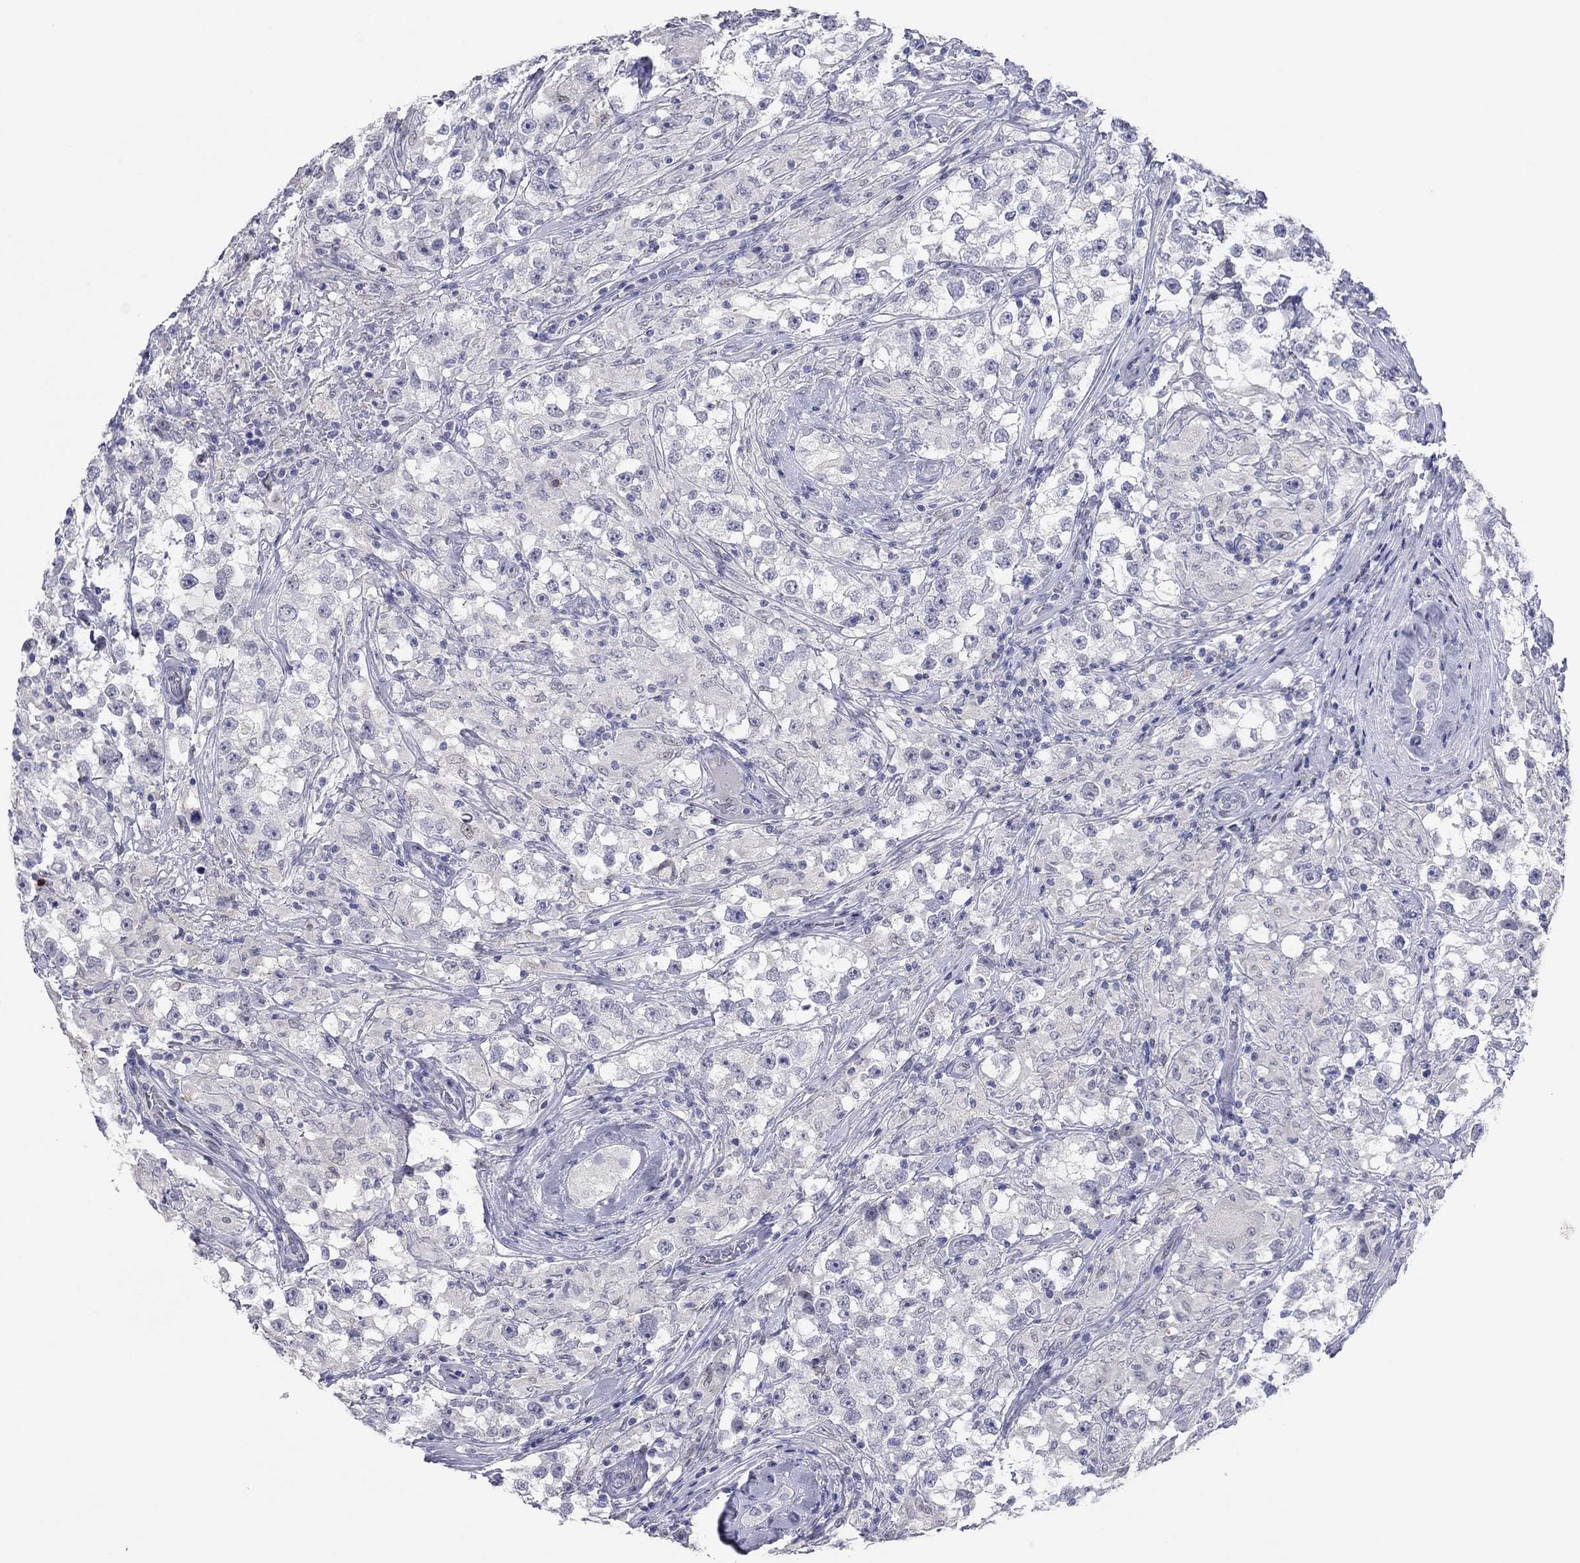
{"staining": {"intensity": "negative", "quantity": "none", "location": "none"}, "tissue": "testis cancer", "cell_type": "Tumor cells", "image_type": "cancer", "snomed": [{"axis": "morphology", "description": "Seminoma, NOS"}, {"axis": "topography", "description": "Testis"}], "caption": "Immunohistochemistry of human testis cancer (seminoma) shows no staining in tumor cells.", "gene": "ITGAE", "patient": {"sex": "male", "age": 46}}